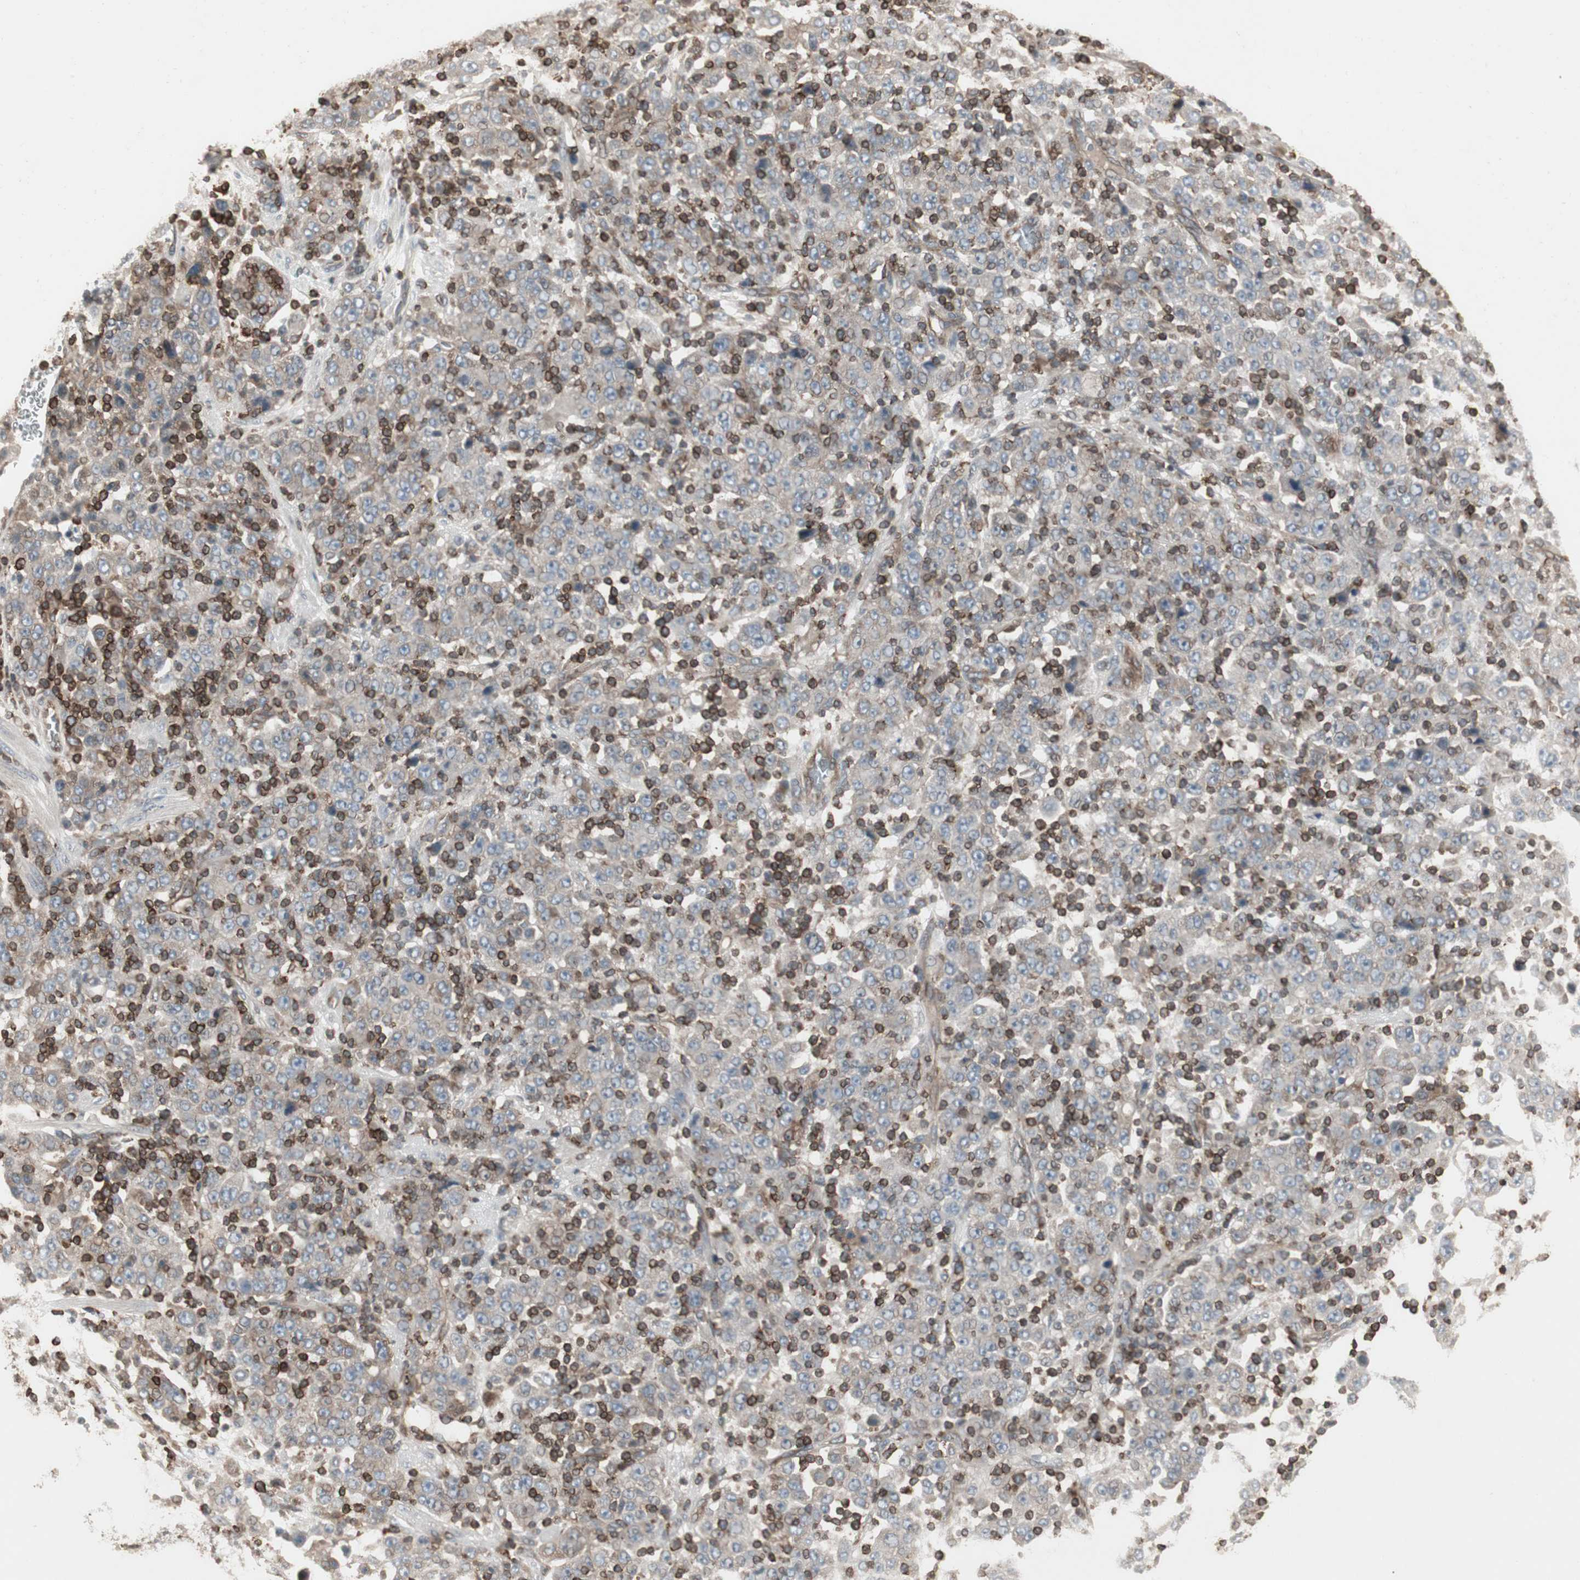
{"staining": {"intensity": "weak", "quantity": ">75%", "location": "cytoplasmic/membranous"}, "tissue": "stomach cancer", "cell_type": "Tumor cells", "image_type": "cancer", "snomed": [{"axis": "morphology", "description": "Normal tissue, NOS"}, {"axis": "morphology", "description": "Adenocarcinoma, NOS"}, {"axis": "topography", "description": "Stomach, upper"}, {"axis": "topography", "description": "Stomach"}], "caption": "Immunohistochemistry (IHC) of human adenocarcinoma (stomach) demonstrates low levels of weak cytoplasmic/membranous expression in approximately >75% of tumor cells.", "gene": "ARHGEF1", "patient": {"sex": "male", "age": 59}}